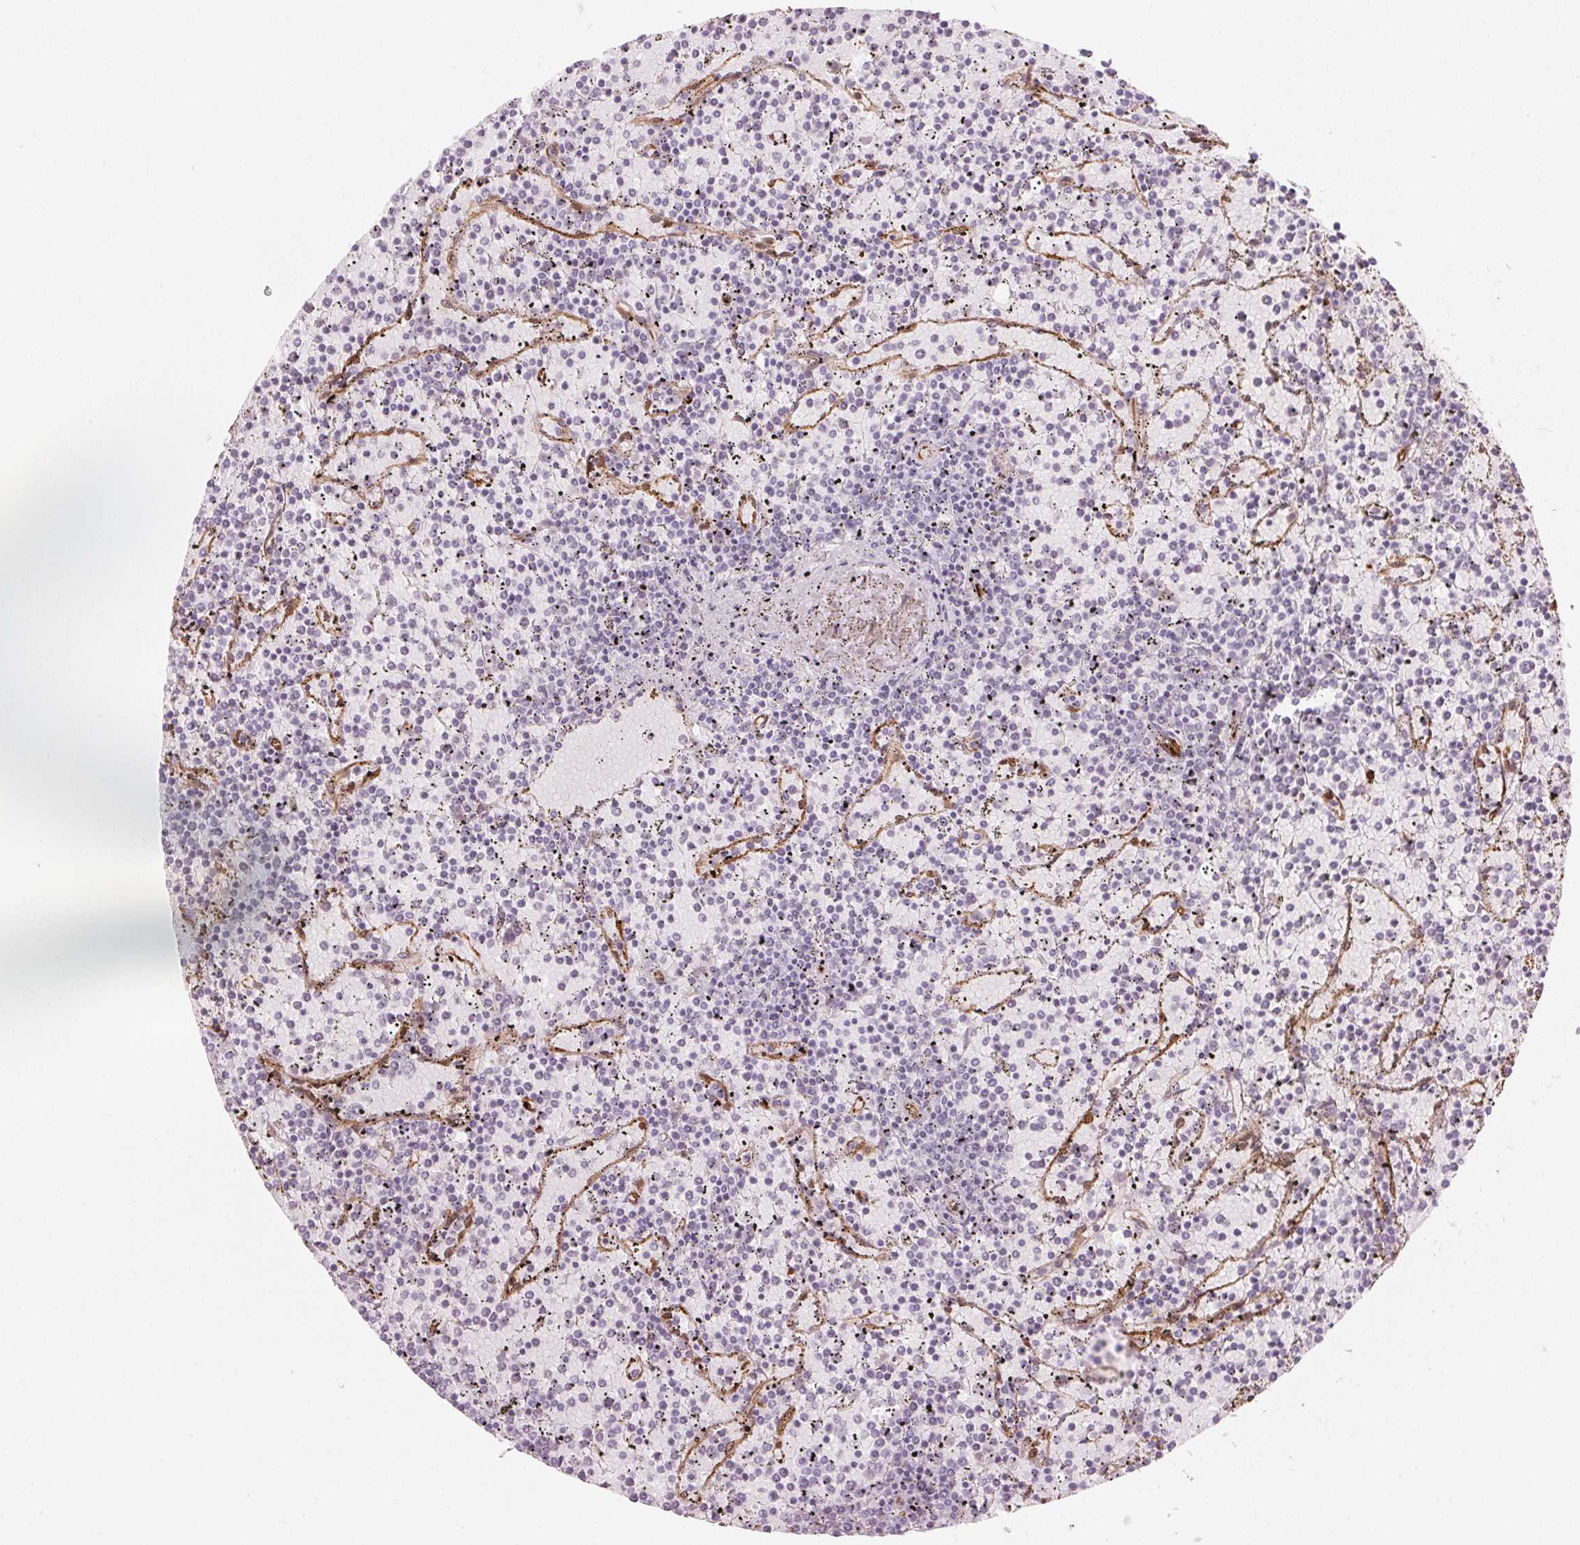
{"staining": {"intensity": "negative", "quantity": "none", "location": "none"}, "tissue": "lymphoma", "cell_type": "Tumor cells", "image_type": "cancer", "snomed": [{"axis": "morphology", "description": "Malignant lymphoma, non-Hodgkin's type, Low grade"}, {"axis": "topography", "description": "Spleen"}], "caption": "There is no significant staining in tumor cells of low-grade malignant lymphoma, non-Hodgkin's type.", "gene": "CLPS", "patient": {"sex": "female", "age": 77}}